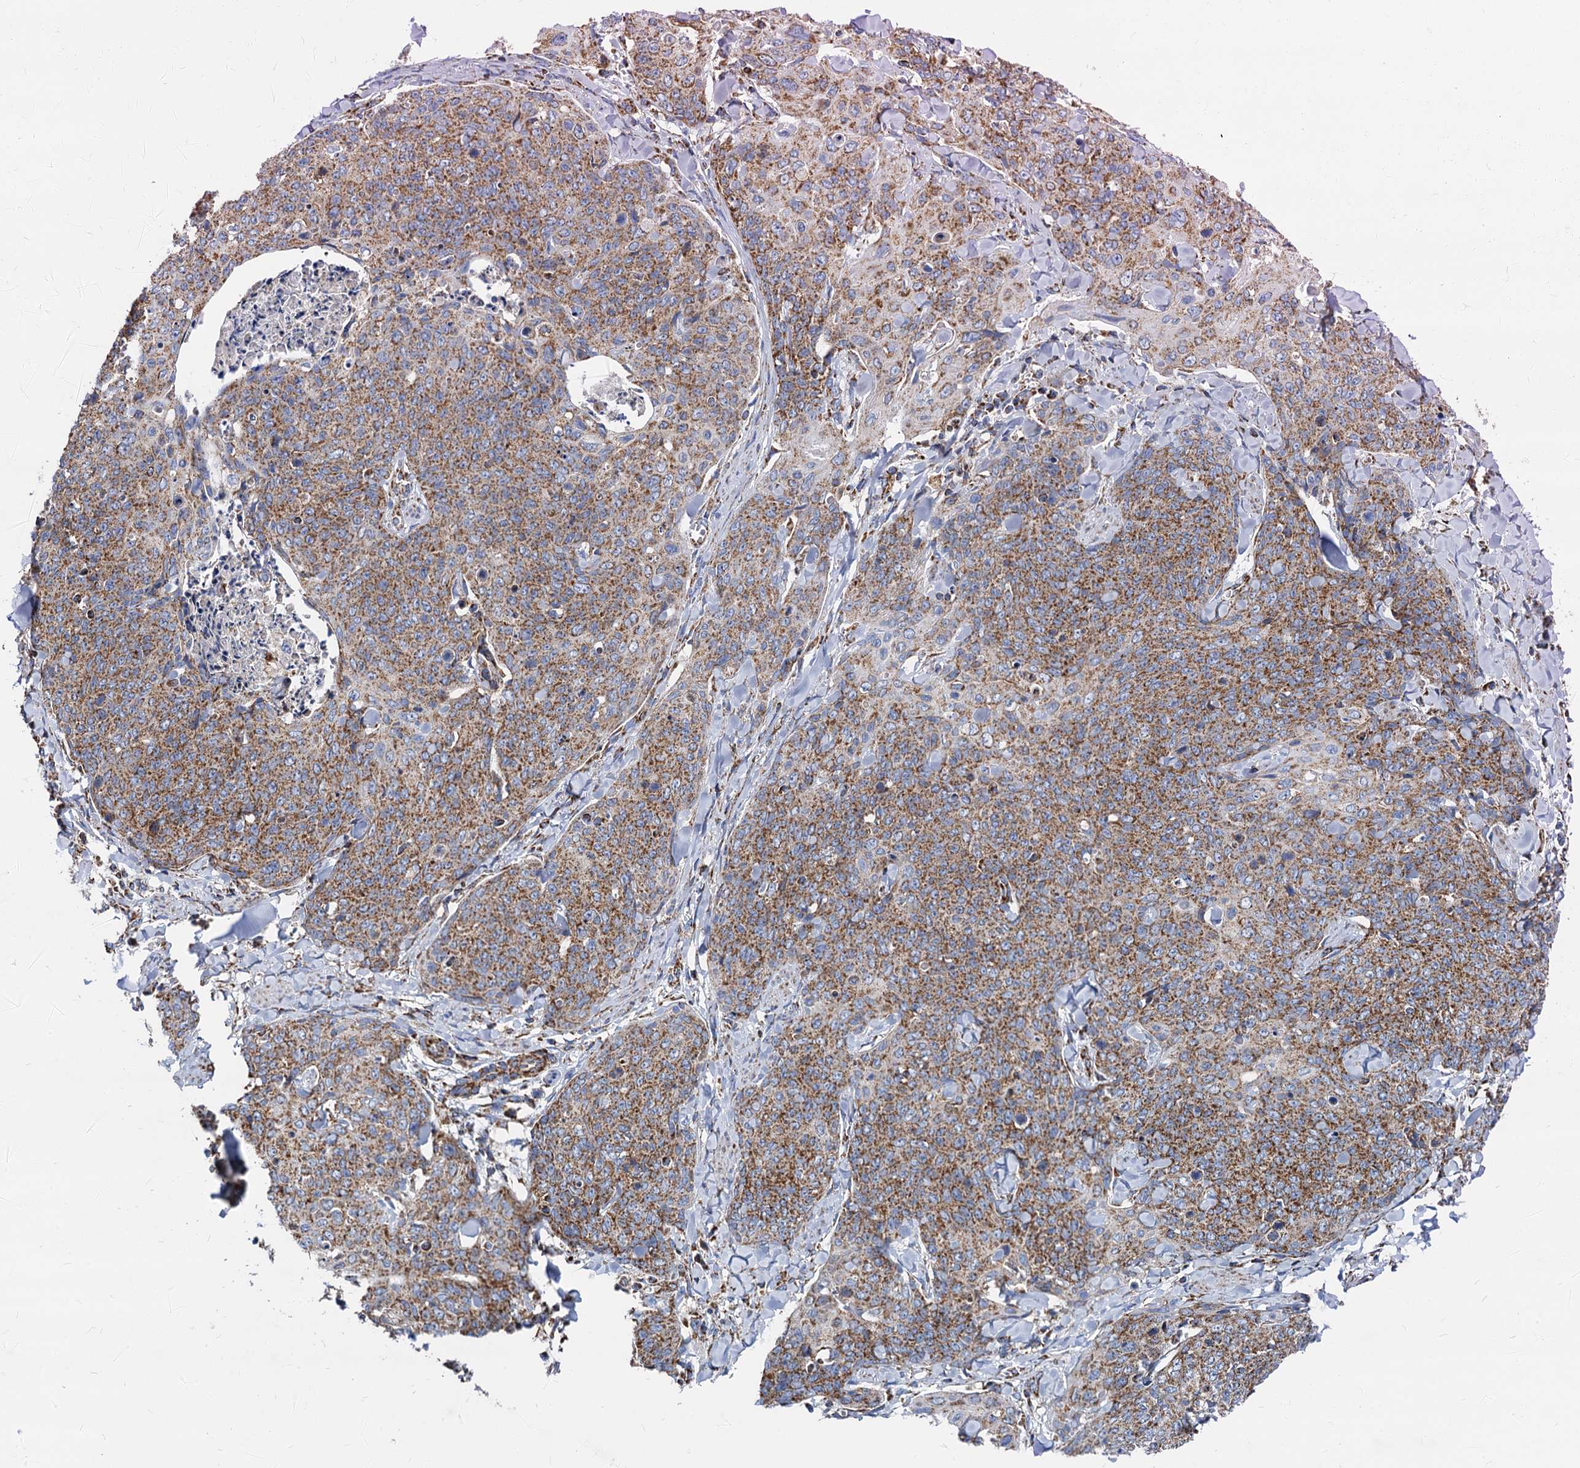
{"staining": {"intensity": "moderate", "quantity": ">75%", "location": "cytoplasmic/membranous"}, "tissue": "skin cancer", "cell_type": "Tumor cells", "image_type": "cancer", "snomed": [{"axis": "morphology", "description": "Squamous cell carcinoma, NOS"}, {"axis": "topography", "description": "Skin"}, {"axis": "topography", "description": "Vulva"}], "caption": "Tumor cells show moderate cytoplasmic/membranous expression in about >75% of cells in skin squamous cell carcinoma.", "gene": "TIMM10", "patient": {"sex": "female", "age": 85}}